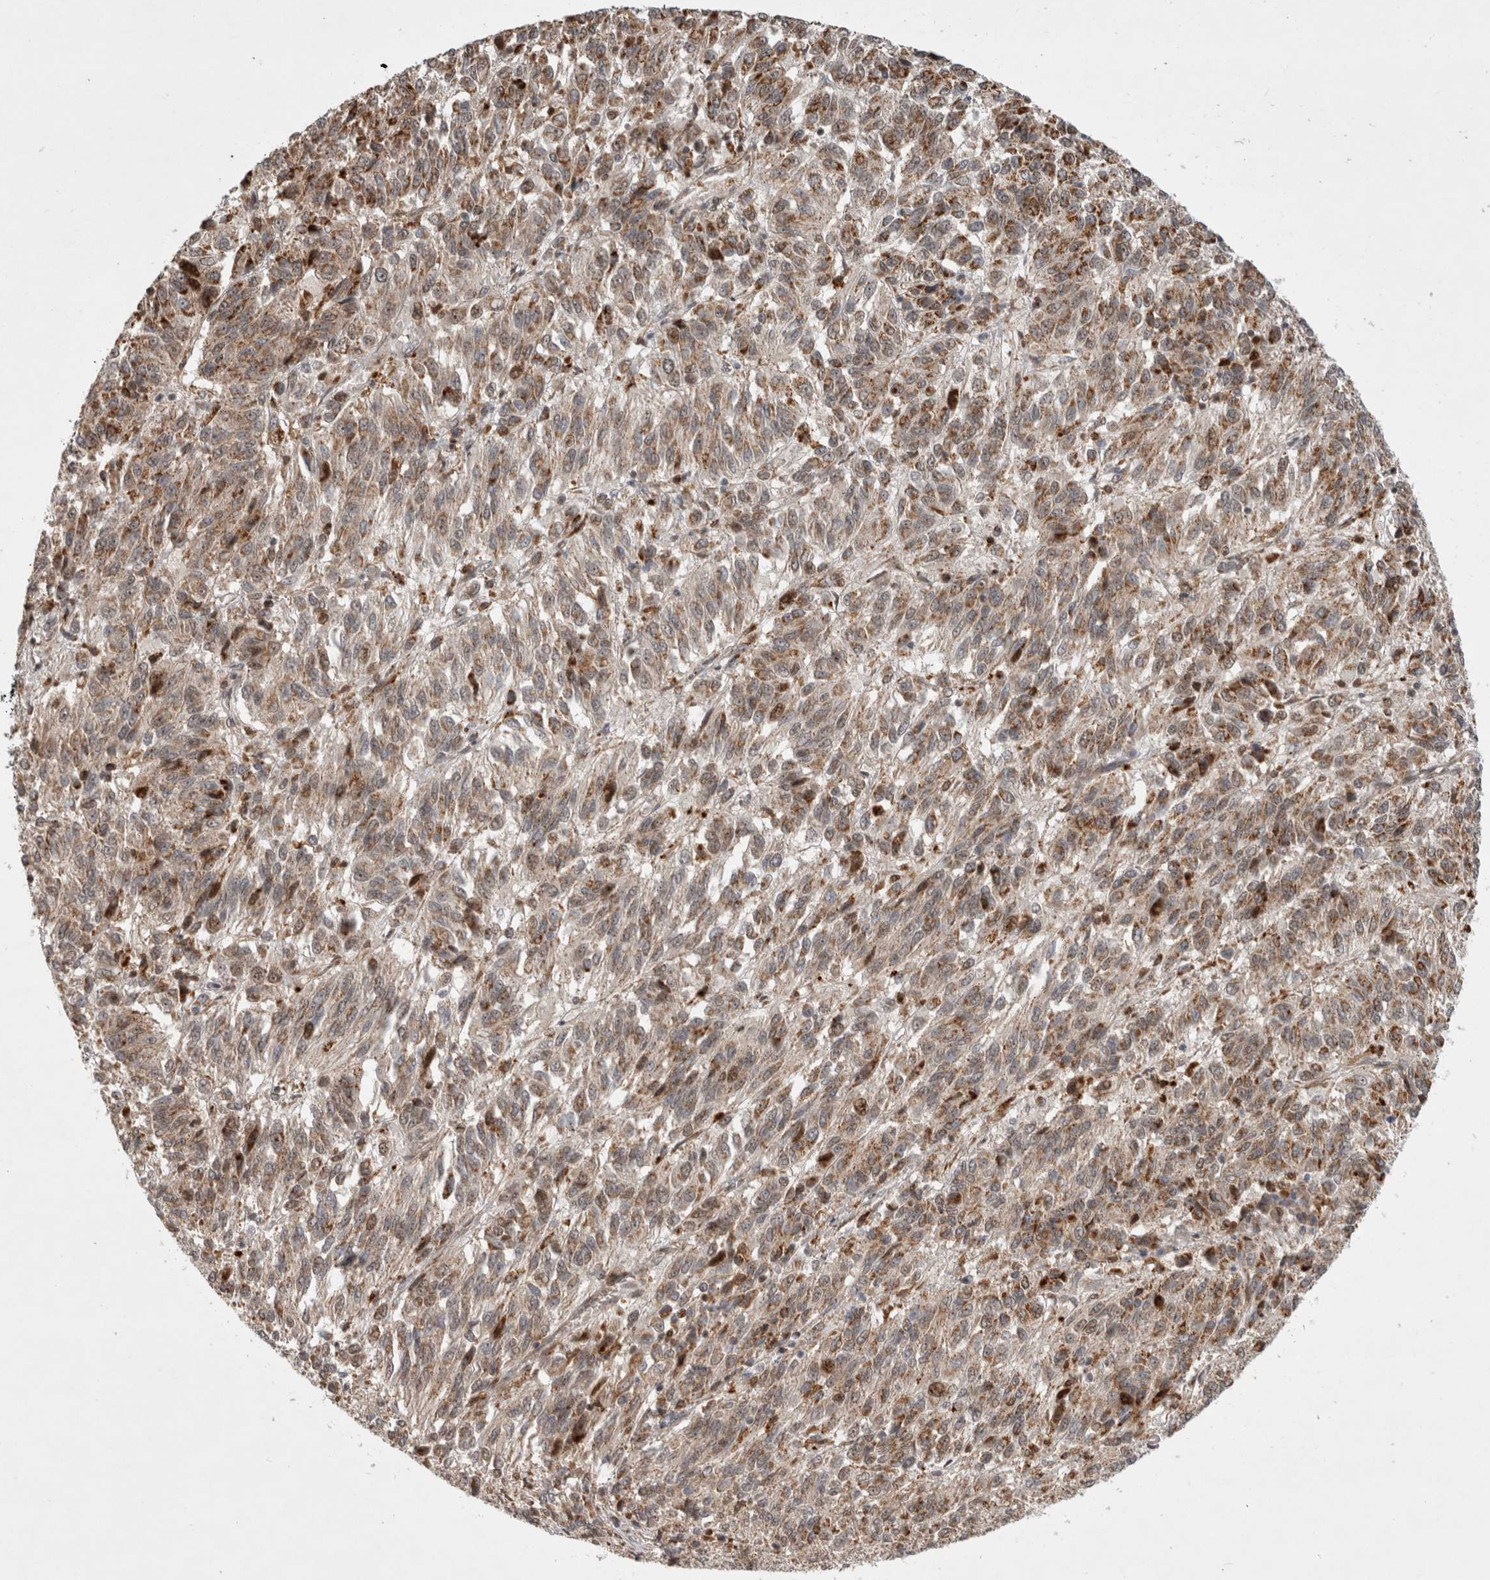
{"staining": {"intensity": "moderate", "quantity": ">75%", "location": "cytoplasmic/membranous,nuclear"}, "tissue": "melanoma", "cell_type": "Tumor cells", "image_type": "cancer", "snomed": [{"axis": "morphology", "description": "Malignant melanoma, Metastatic site"}, {"axis": "topography", "description": "Lung"}], "caption": "The immunohistochemical stain shows moderate cytoplasmic/membranous and nuclear staining in tumor cells of malignant melanoma (metastatic site) tissue. (DAB (3,3'-diaminobenzidine) IHC with brightfield microscopy, high magnification).", "gene": "INSRR", "patient": {"sex": "male", "age": 64}}